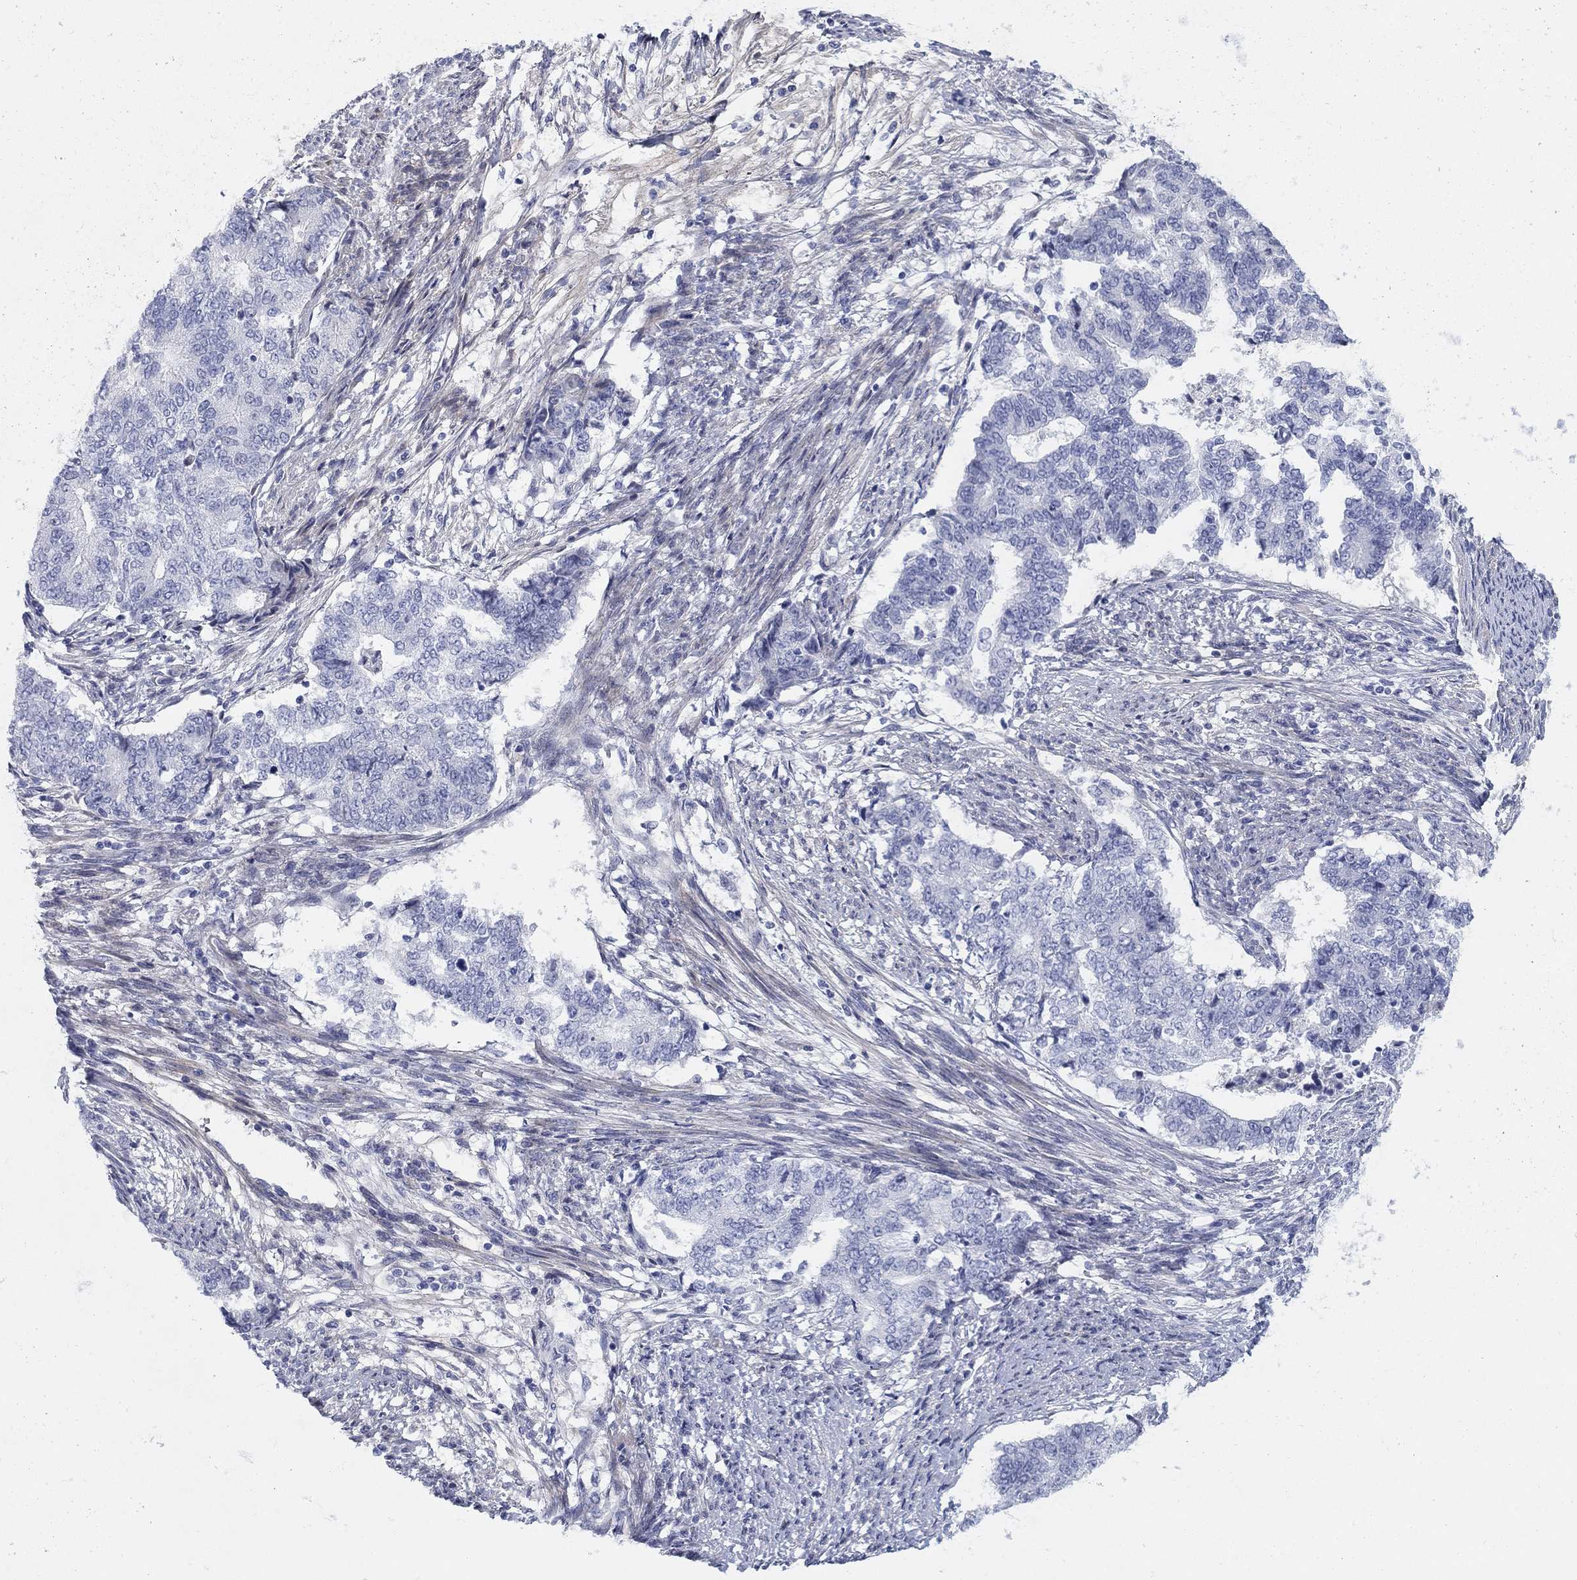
{"staining": {"intensity": "negative", "quantity": "none", "location": "none"}, "tissue": "endometrial cancer", "cell_type": "Tumor cells", "image_type": "cancer", "snomed": [{"axis": "morphology", "description": "Adenocarcinoma, NOS"}, {"axis": "topography", "description": "Endometrium"}], "caption": "A micrograph of endometrial adenocarcinoma stained for a protein shows no brown staining in tumor cells. Nuclei are stained in blue.", "gene": "HEATR4", "patient": {"sex": "female", "age": 65}}